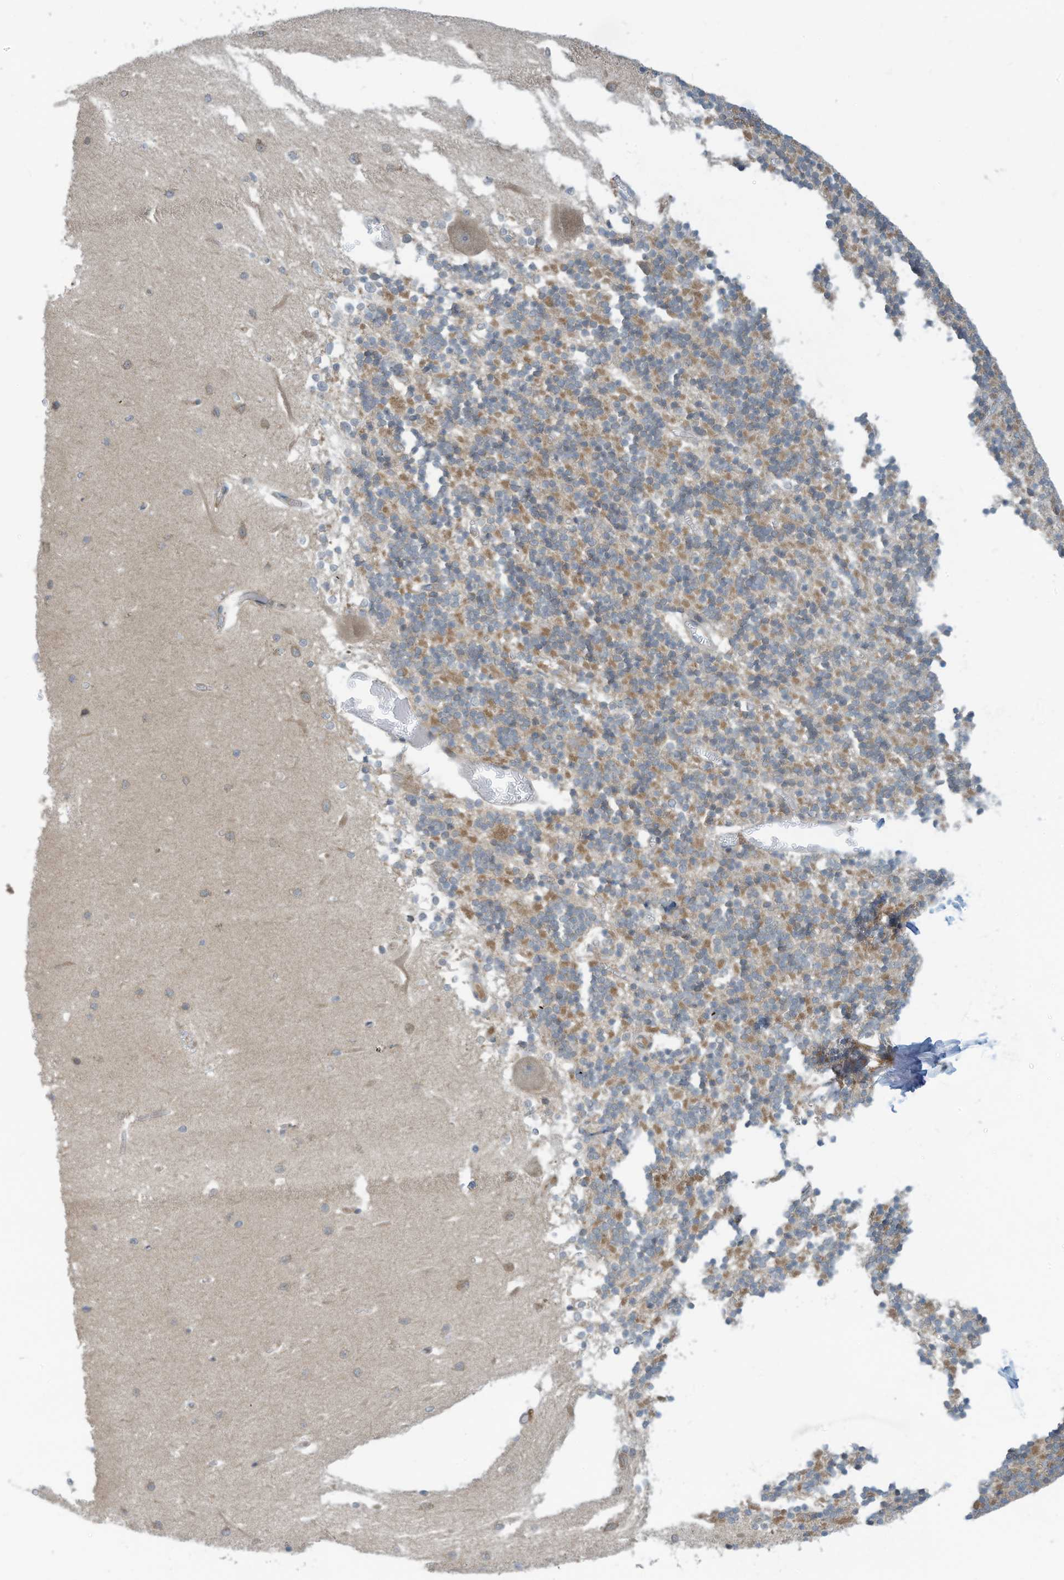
{"staining": {"intensity": "moderate", "quantity": "<25%", "location": "cytoplasmic/membranous"}, "tissue": "cerebellum", "cell_type": "Cells in granular layer", "image_type": "normal", "snomed": [{"axis": "morphology", "description": "Normal tissue, NOS"}, {"axis": "topography", "description": "Cerebellum"}], "caption": "Immunohistochemistry (IHC) histopathology image of benign cerebellum: human cerebellum stained using immunohistochemistry (IHC) displays low levels of moderate protein expression localized specifically in the cytoplasmic/membranous of cells in granular layer, appearing as a cytoplasmic/membranous brown color.", "gene": "SCGB1D2", "patient": {"sex": "male", "age": 37}}